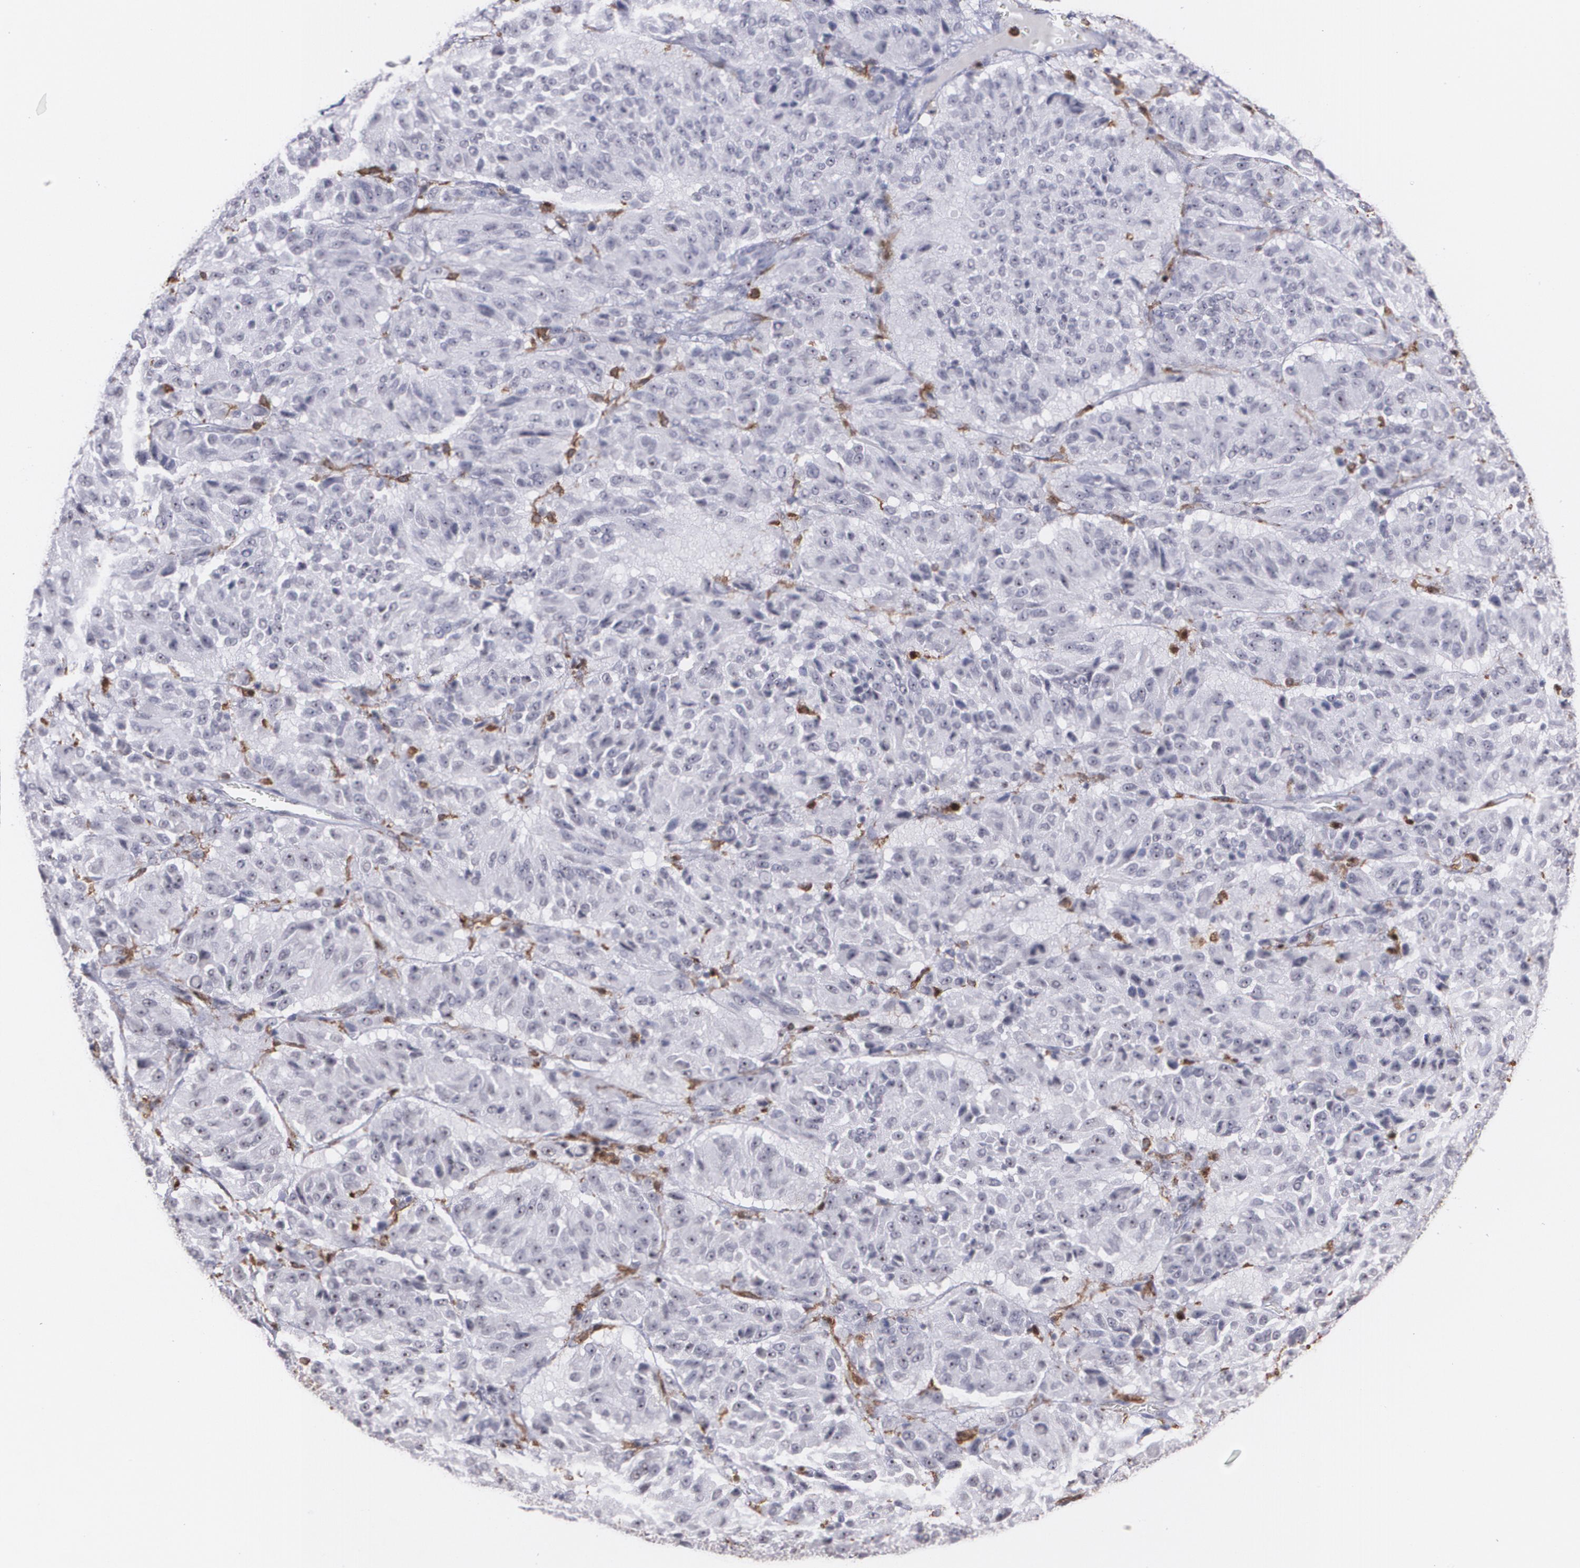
{"staining": {"intensity": "negative", "quantity": "none", "location": "none"}, "tissue": "melanoma", "cell_type": "Tumor cells", "image_type": "cancer", "snomed": [{"axis": "morphology", "description": "Malignant melanoma, Metastatic site"}, {"axis": "topography", "description": "Lung"}], "caption": "DAB immunohistochemical staining of malignant melanoma (metastatic site) reveals no significant expression in tumor cells. (Brightfield microscopy of DAB (3,3'-diaminobenzidine) immunohistochemistry at high magnification).", "gene": "NCF2", "patient": {"sex": "male", "age": 64}}